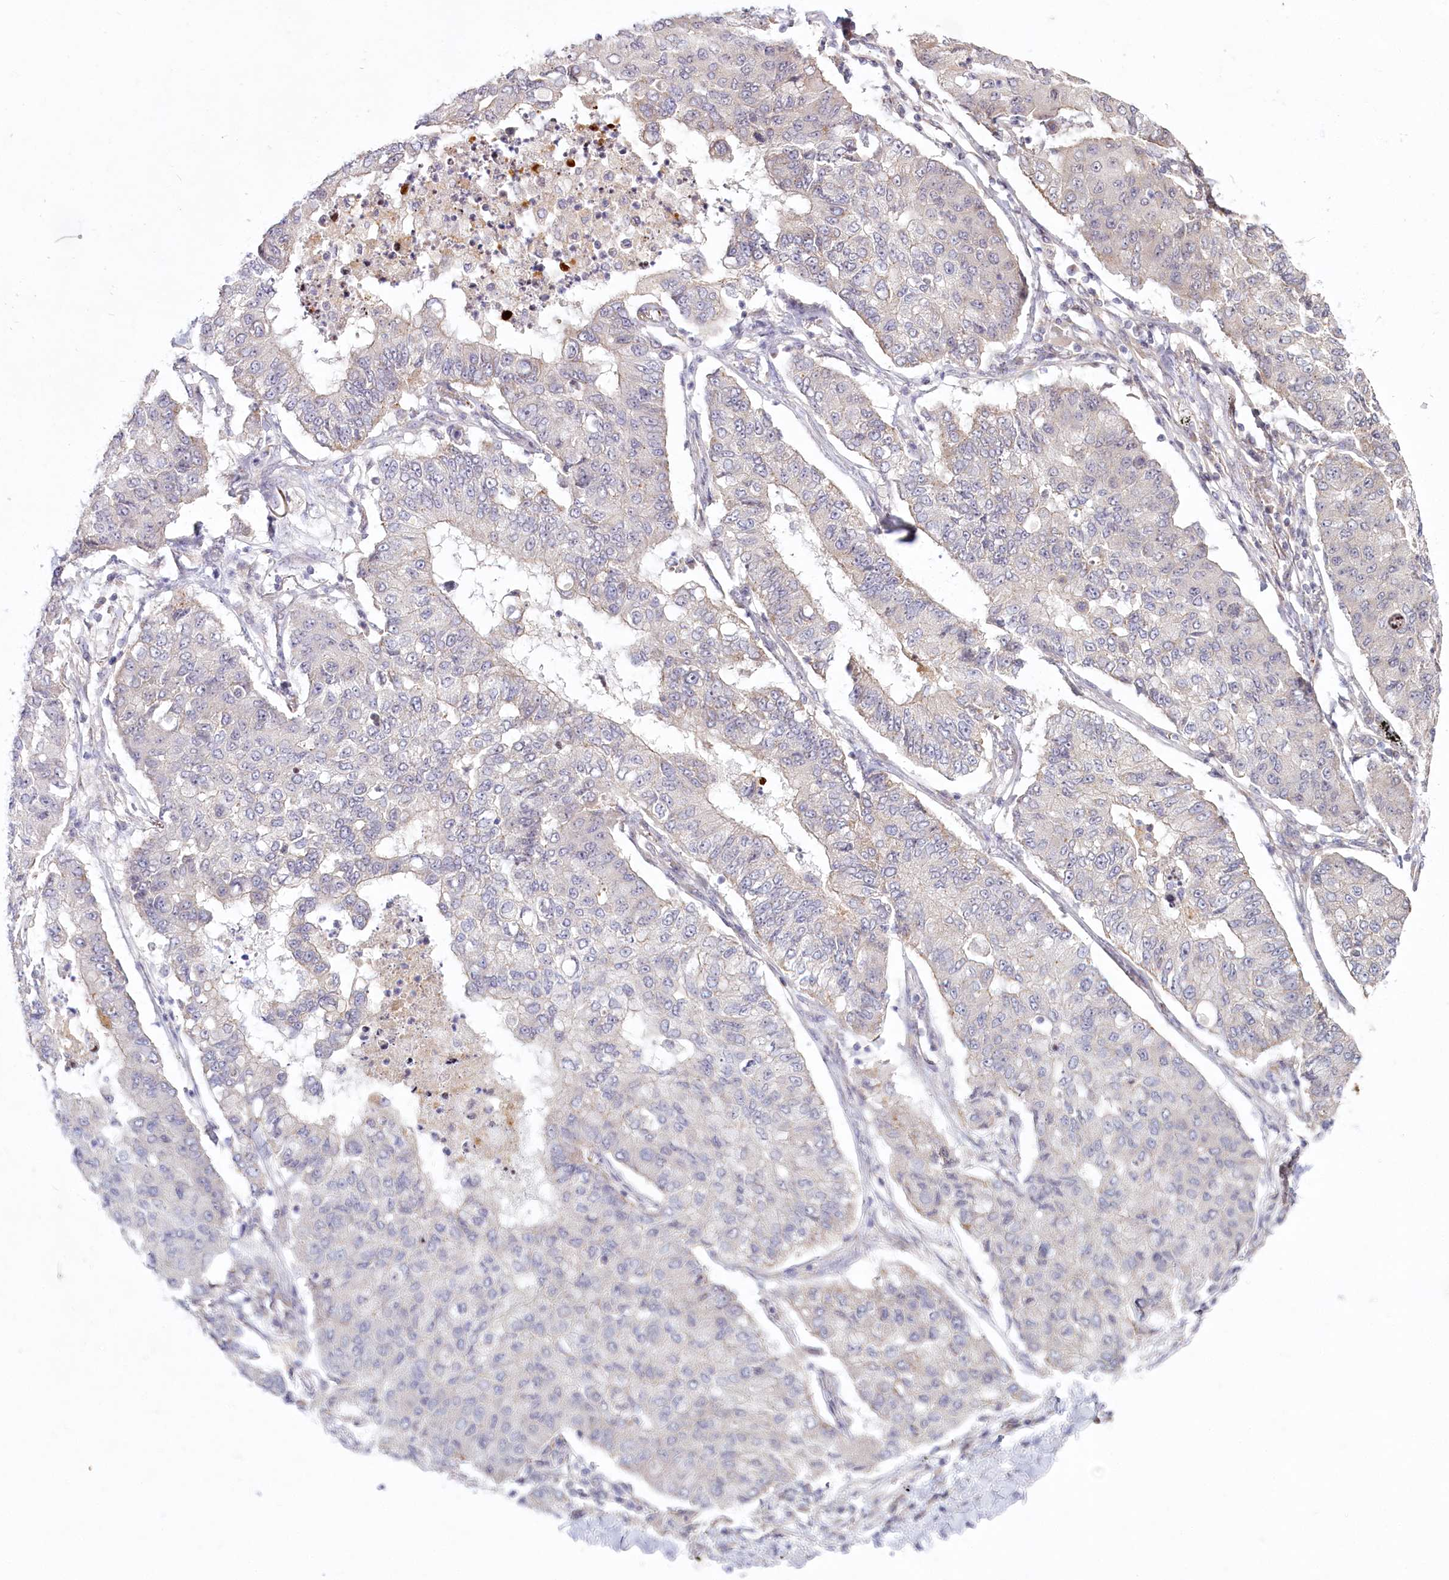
{"staining": {"intensity": "negative", "quantity": "none", "location": "none"}, "tissue": "lung cancer", "cell_type": "Tumor cells", "image_type": "cancer", "snomed": [{"axis": "morphology", "description": "Squamous cell carcinoma, NOS"}, {"axis": "topography", "description": "Lung"}], "caption": "The immunohistochemistry (IHC) image has no significant positivity in tumor cells of lung cancer (squamous cell carcinoma) tissue.", "gene": "SPINK13", "patient": {"sex": "male", "age": 74}}